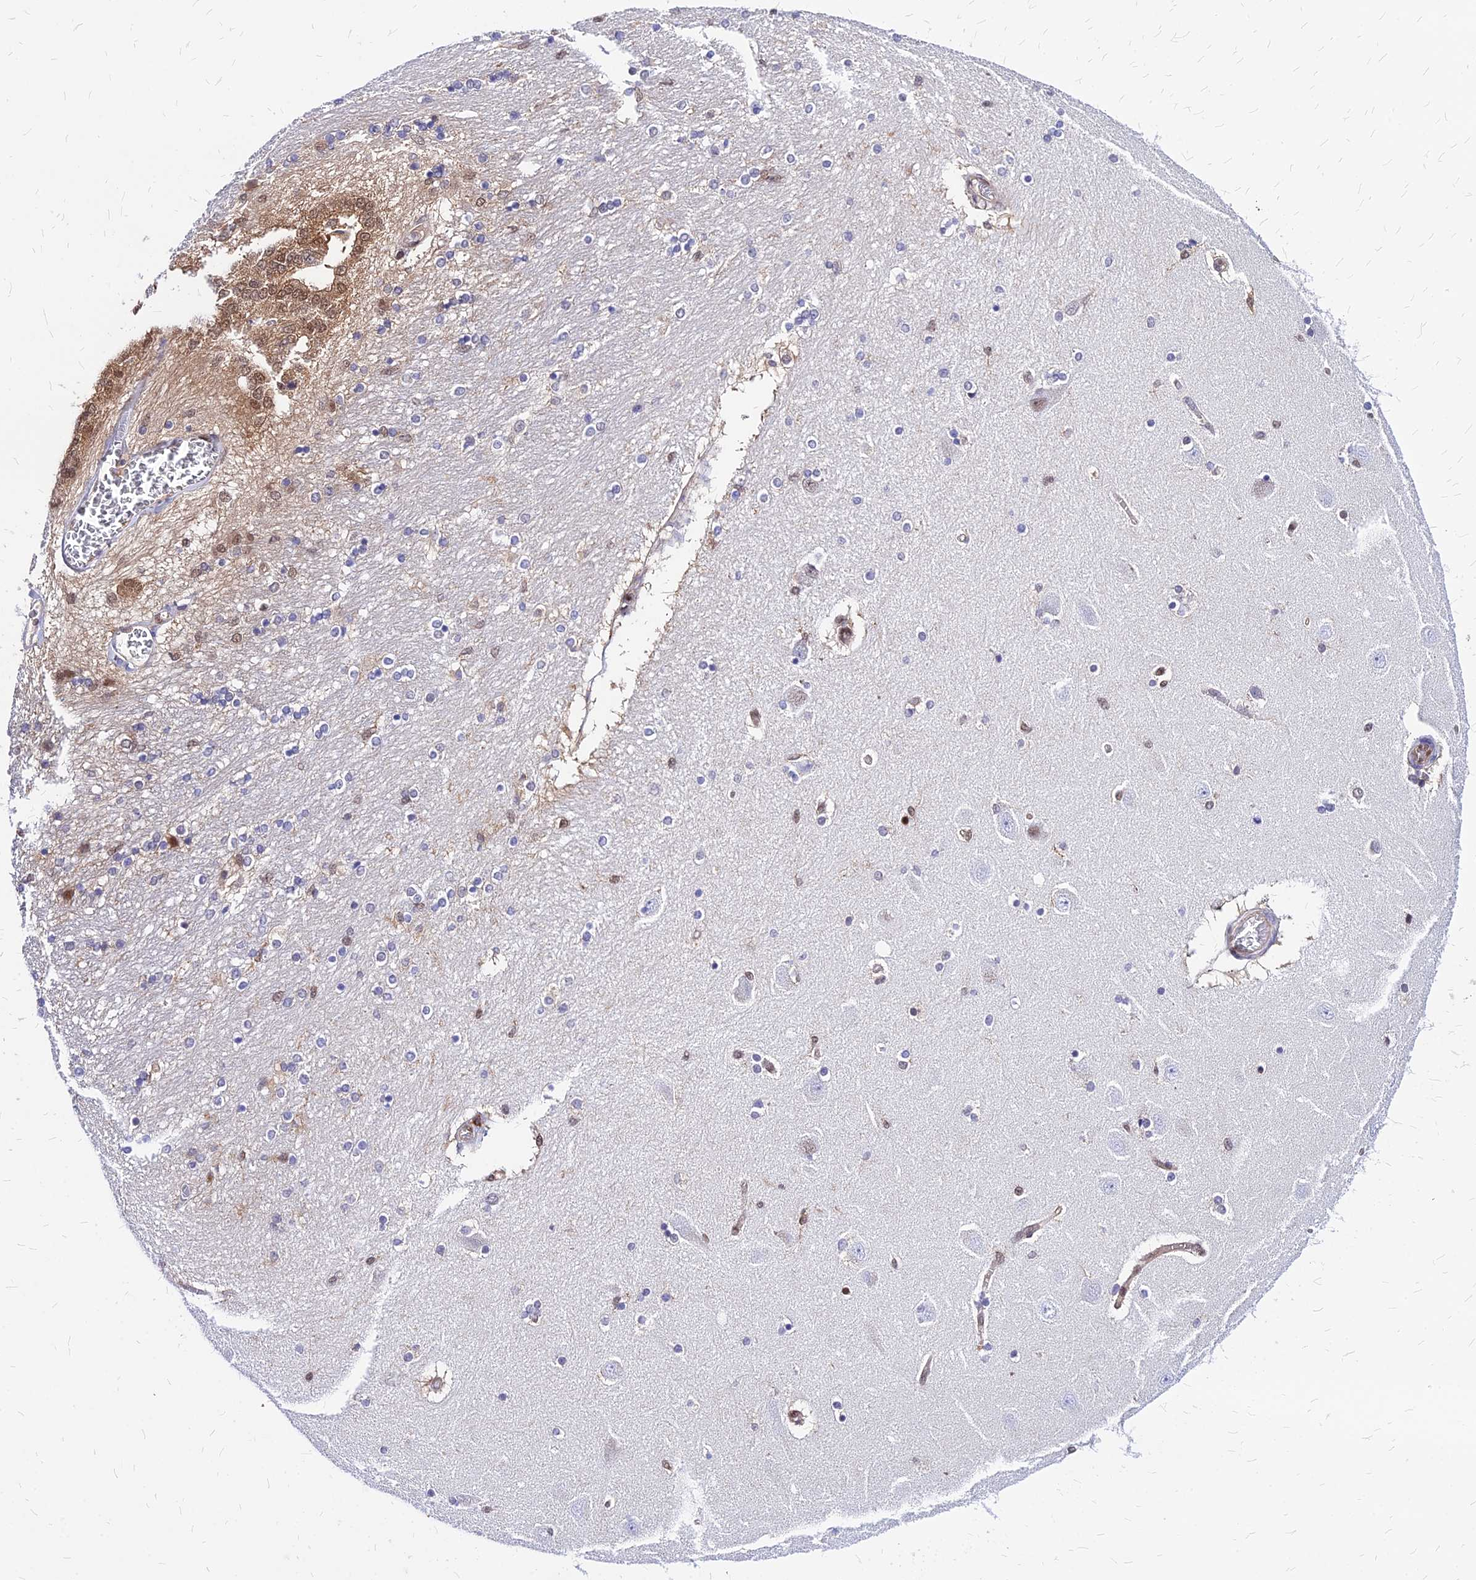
{"staining": {"intensity": "weak", "quantity": "<25%", "location": "nuclear"}, "tissue": "hippocampus", "cell_type": "Glial cells", "image_type": "normal", "snomed": [{"axis": "morphology", "description": "Normal tissue, NOS"}, {"axis": "topography", "description": "Hippocampus"}], "caption": "Image shows no significant protein positivity in glial cells of benign hippocampus.", "gene": "PAXX", "patient": {"sex": "female", "age": 54}}